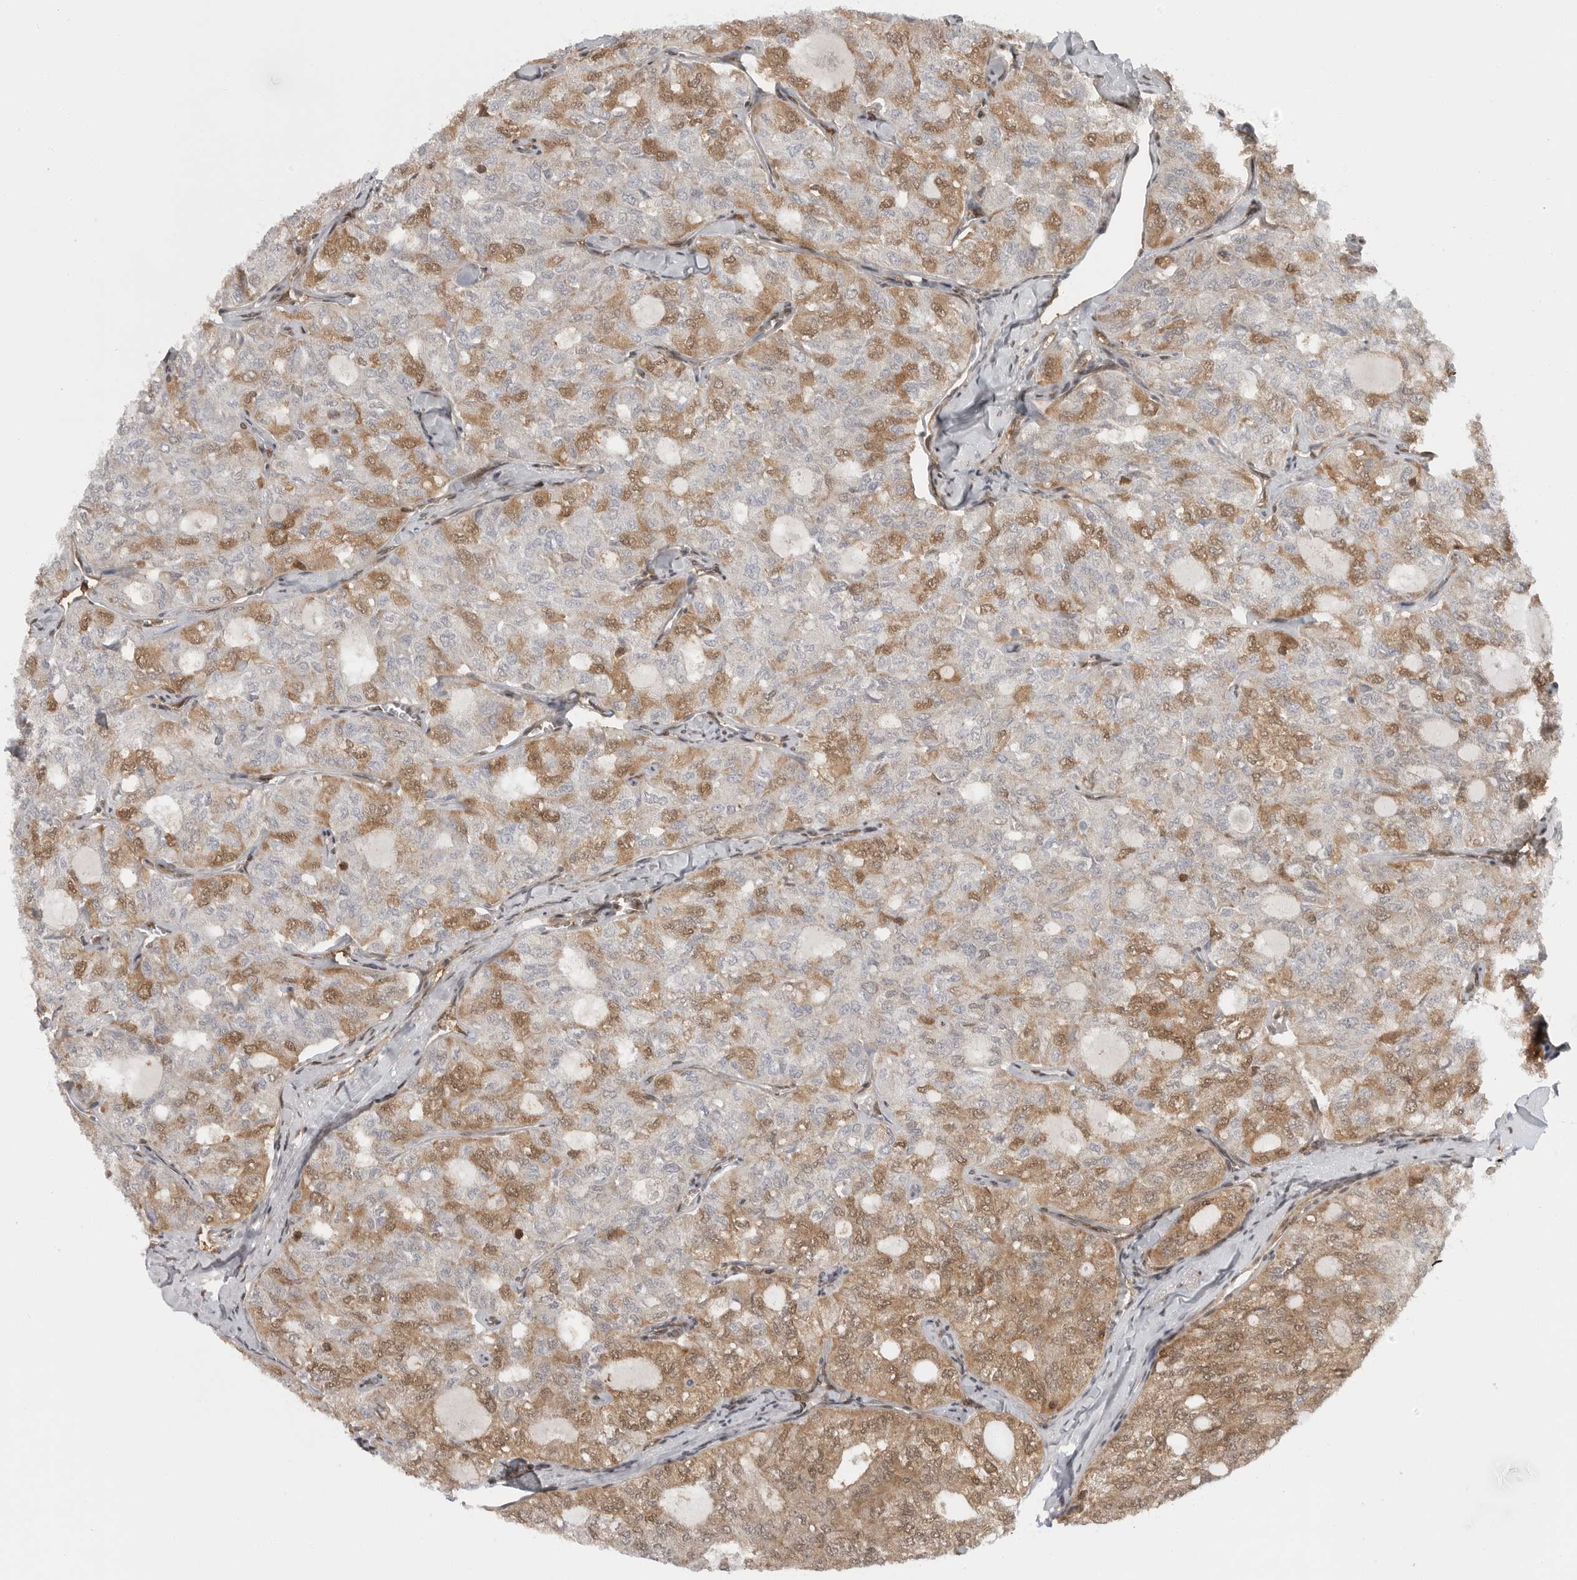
{"staining": {"intensity": "moderate", "quantity": "25%-75%", "location": "cytoplasmic/membranous,nuclear"}, "tissue": "thyroid cancer", "cell_type": "Tumor cells", "image_type": "cancer", "snomed": [{"axis": "morphology", "description": "Follicular adenoma carcinoma, NOS"}, {"axis": "topography", "description": "Thyroid gland"}], "caption": "Brown immunohistochemical staining in human thyroid follicular adenoma carcinoma reveals moderate cytoplasmic/membranous and nuclear expression in about 25%-75% of tumor cells.", "gene": "SZRD1", "patient": {"sex": "male", "age": 75}}